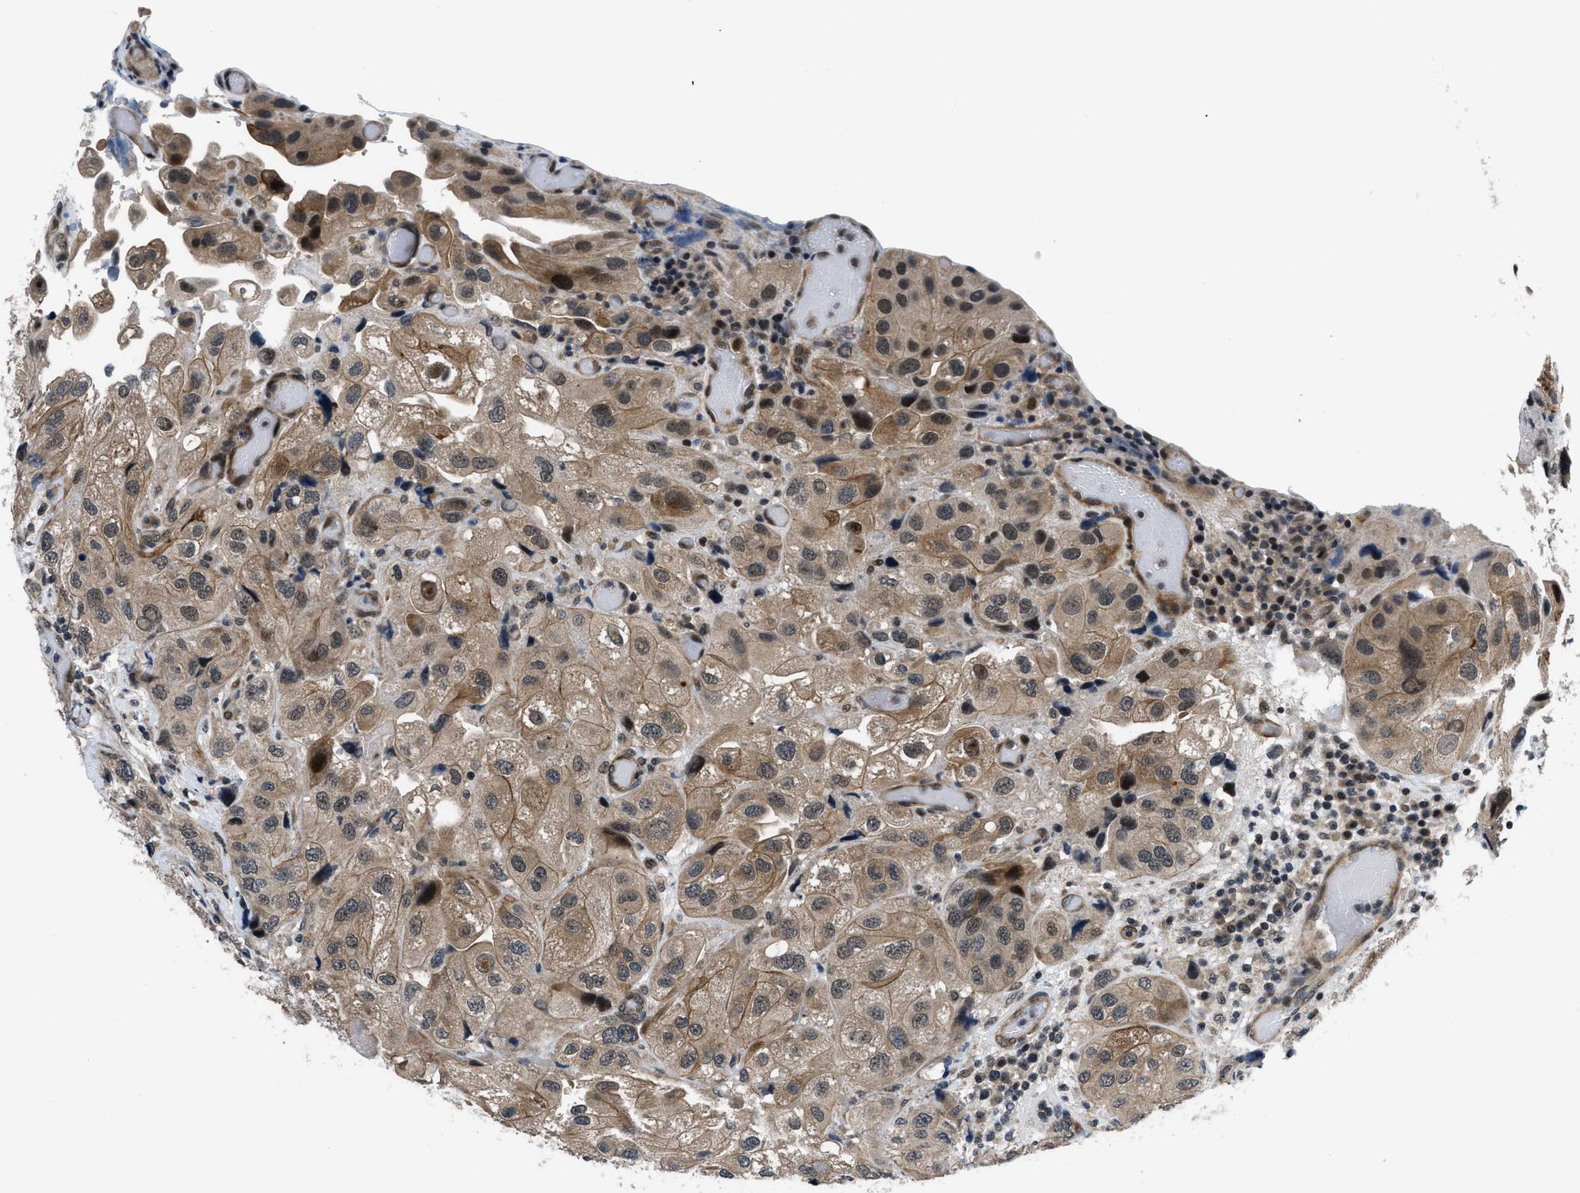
{"staining": {"intensity": "moderate", "quantity": ">75%", "location": "cytoplasmic/membranous,nuclear"}, "tissue": "urothelial cancer", "cell_type": "Tumor cells", "image_type": "cancer", "snomed": [{"axis": "morphology", "description": "Urothelial carcinoma, High grade"}, {"axis": "topography", "description": "Urinary bladder"}], "caption": "This is a micrograph of immunohistochemistry staining of urothelial cancer, which shows moderate staining in the cytoplasmic/membranous and nuclear of tumor cells.", "gene": "SETD5", "patient": {"sex": "female", "age": 64}}